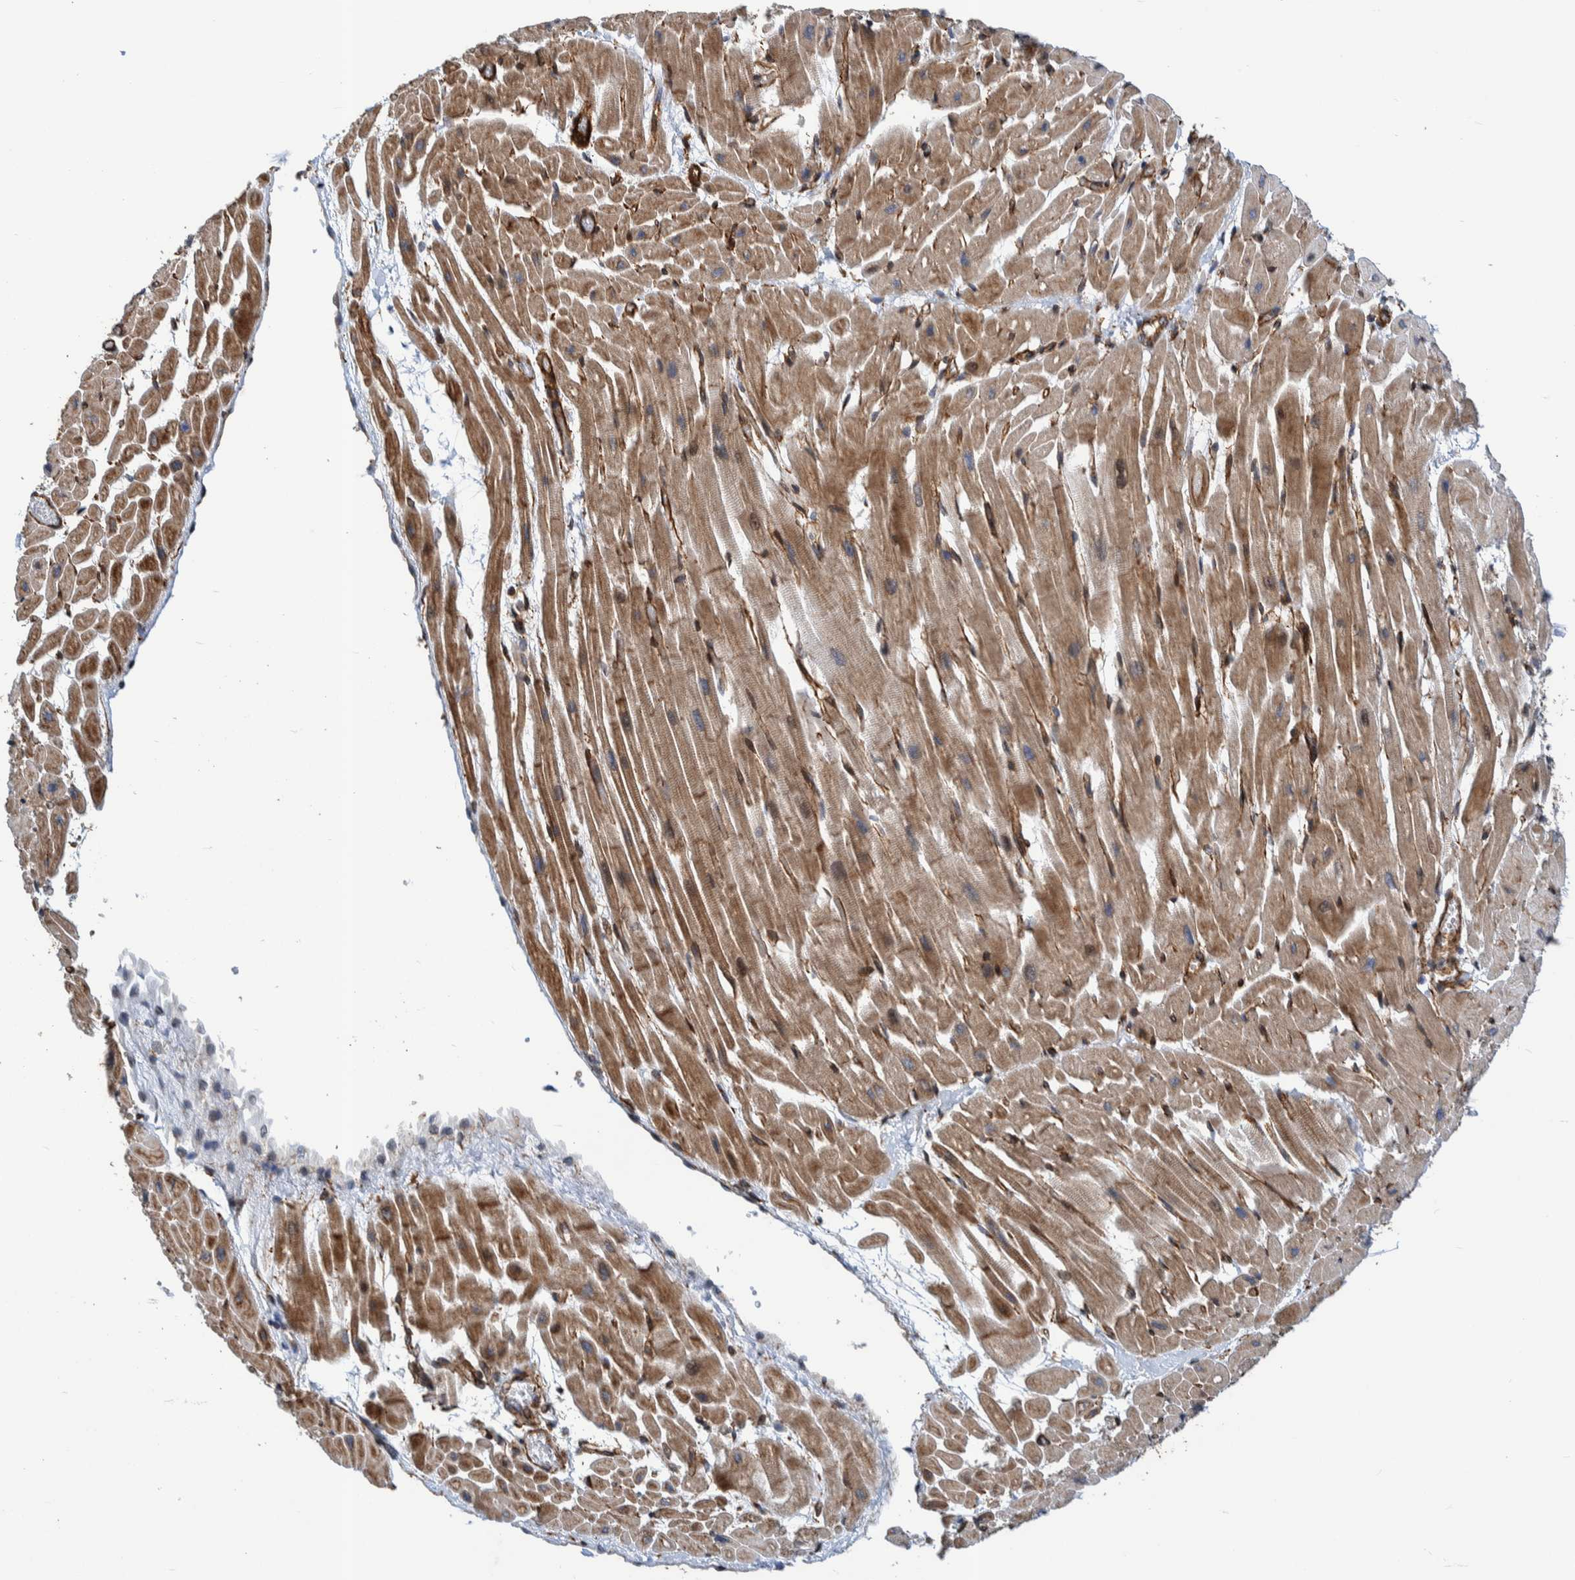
{"staining": {"intensity": "moderate", "quantity": ">75%", "location": "cytoplasmic/membranous"}, "tissue": "heart muscle", "cell_type": "Cardiomyocytes", "image_type": "normal", "snomed": [{"axis": "morphology", "description": "Normal tissue, NOS"}, {"axis": "topography", "description": "Heart"}], "caption": "Immunohistochemistry (IHC) micrograph of benign human heart muscle stained for a protein (brown), which reveals medium levels of moderate cytoplasmic/membranous expression in about >75% of cardiomyocytes.", "gene": "CCDC57", "patient": {"sex": "male", "age": 45}}